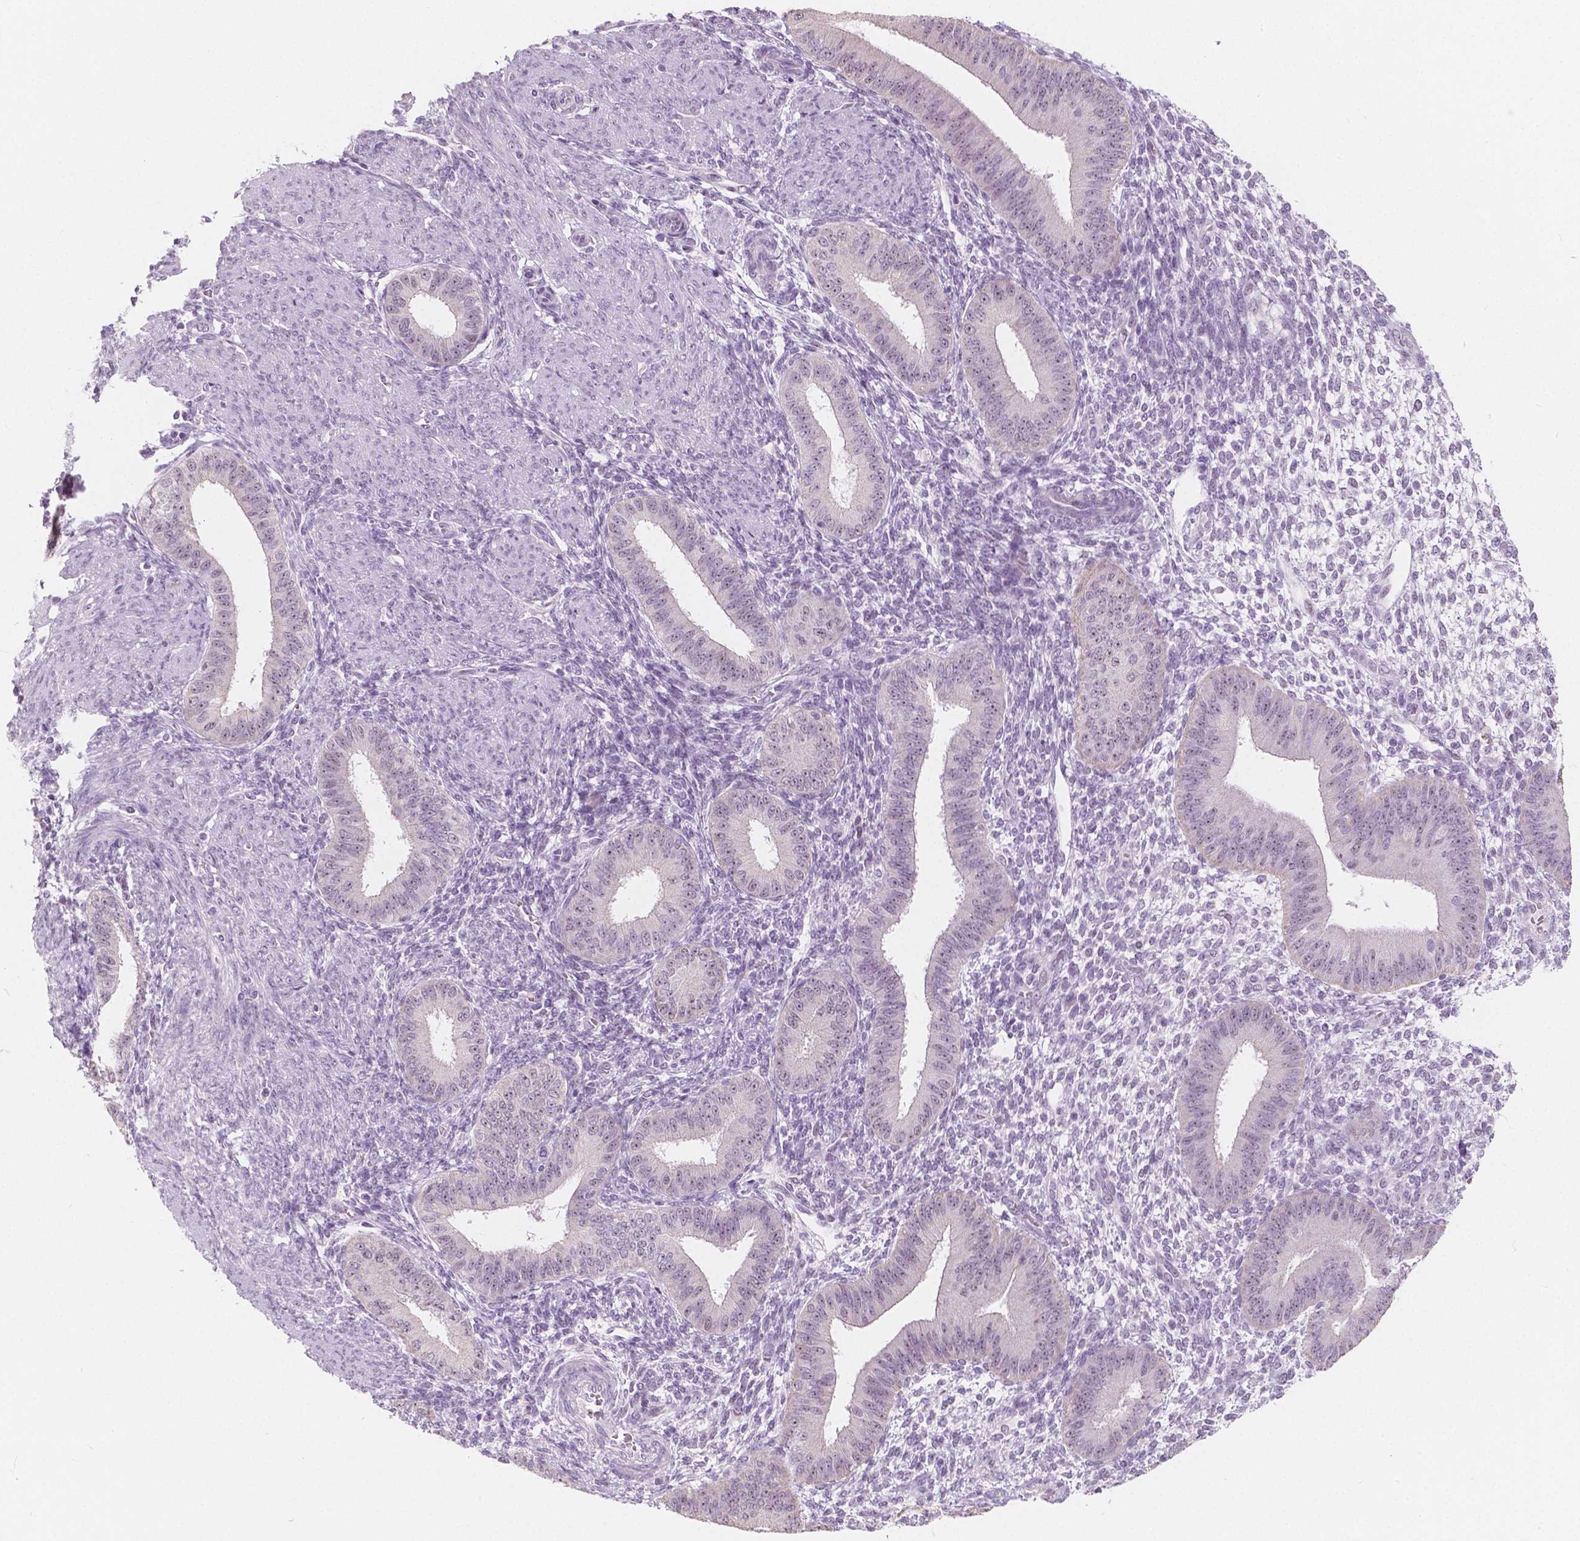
{"staining": {"intensity": "negative", "quantity": "none", "location": "none"}, "tissue": "endometrium", "cell_type": "Cells in endometrial stroma", "image_type": "normal", "snomed": [{"axis": "morphology", "description": "Normal tissue, NOS"}, {"axis": "topography", "description": "Endometrium"}], "caption": "Immunohistochemical staining of benign endometrium demonstrates no significant positivity in cells in endometrial stroma. The staining is performed using DAB brown chromogen with nuclei counter-stained in using hematoxylin.", "gene": "NOLC1", "patient": {"sex": "female", "age": 39}}